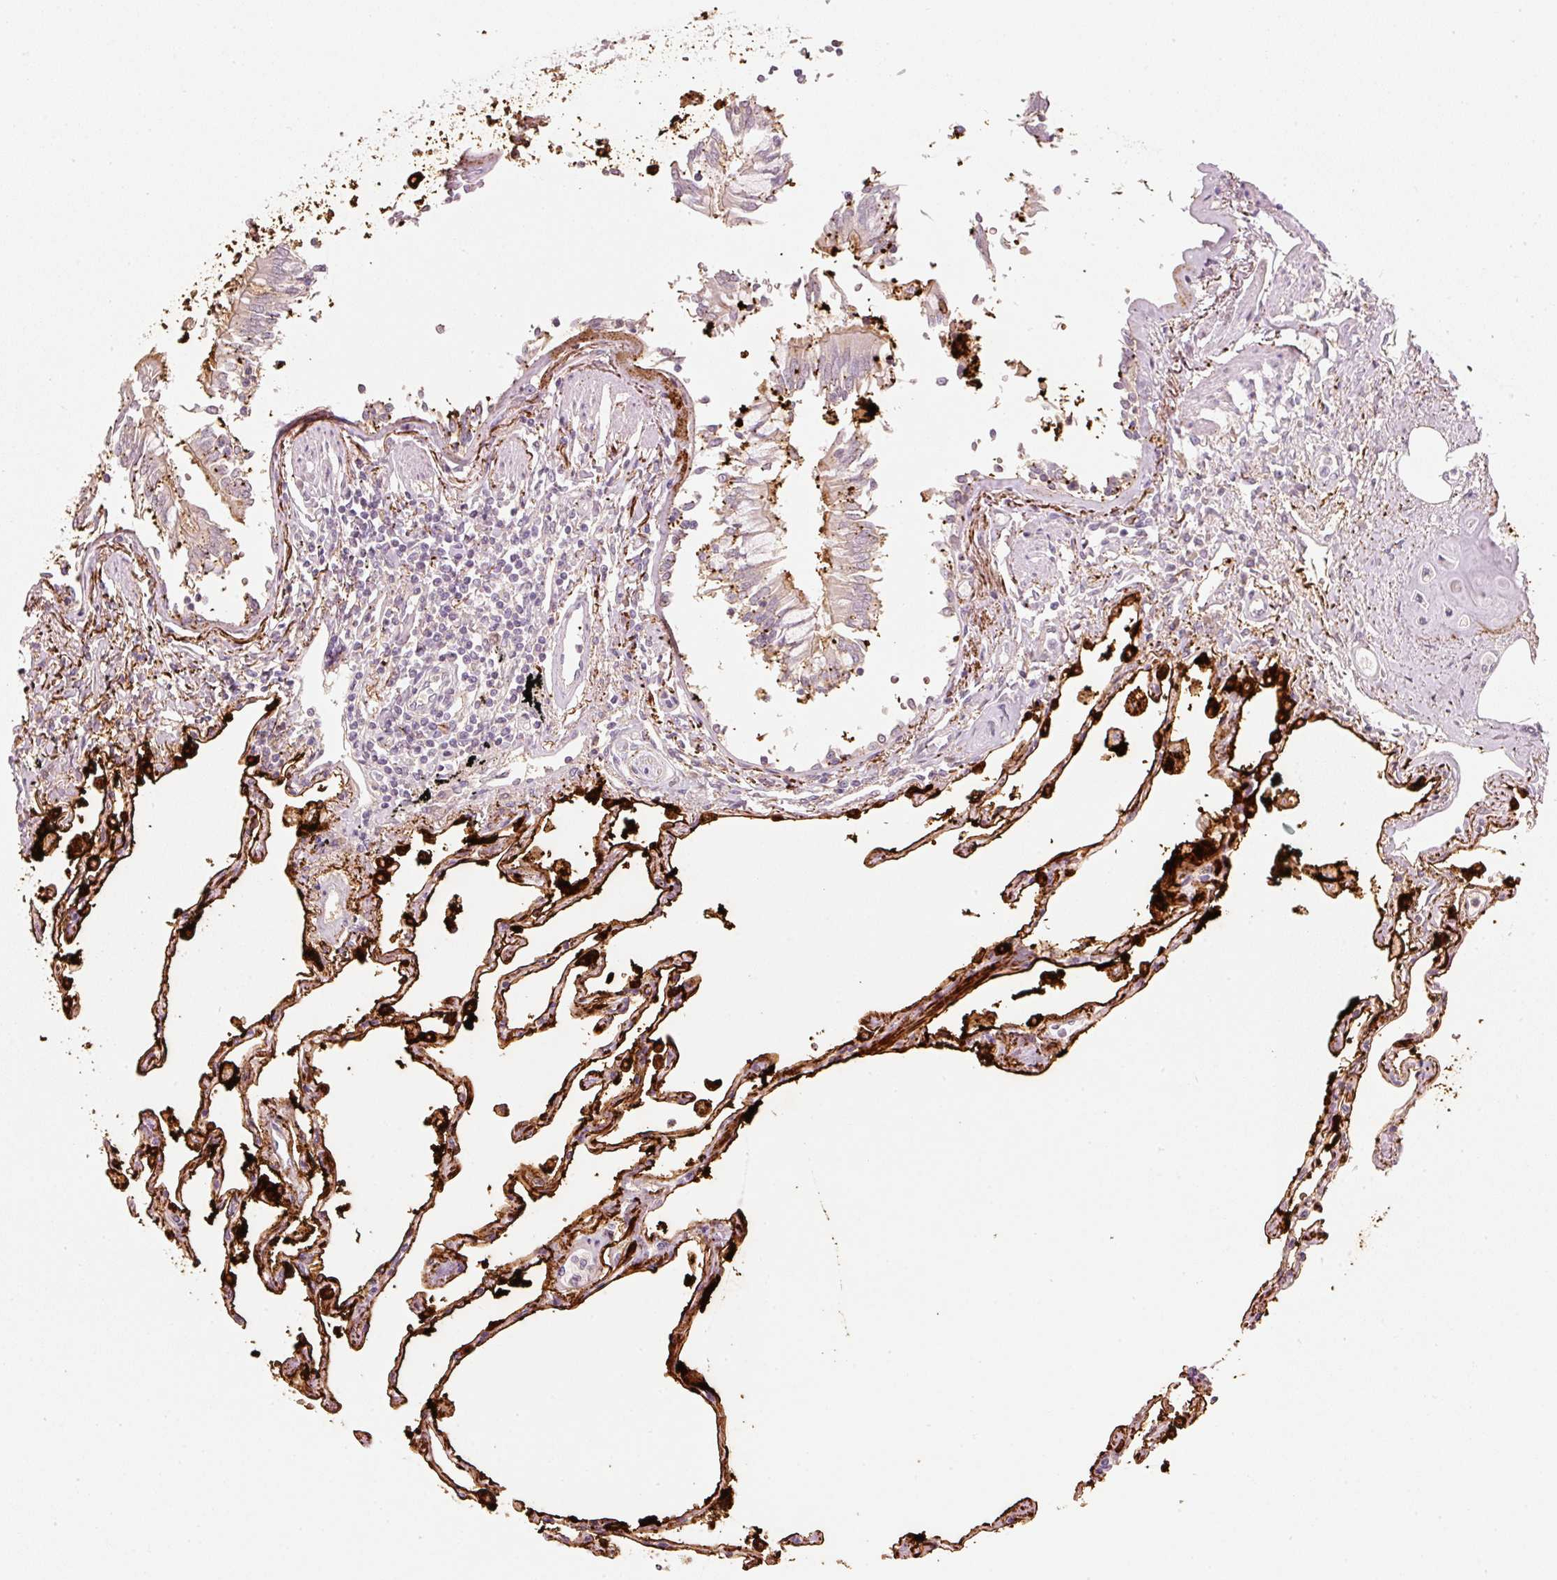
{"staining": {"intensity": "strong", "quantity": "25%-75%", "location": "cytoplasmic/membranous"}, "tissue": "lung", "cell_type": "Alveolar cells", "image_type": "normal", "snomed": [{"axis": "morphology", "description": "Normal tissue, NOS"}, {"axis": "topography", "description": "Lung"}], "caption": "Approximately 25%-75% of alveolar cells in benign human lung demonstrate strong cytoplasmic/membranous protein positivity as visualized by brown immunohistochemical staining.", "gene": "STEAP1", "patient": {"sex": "female", "age": 67}}